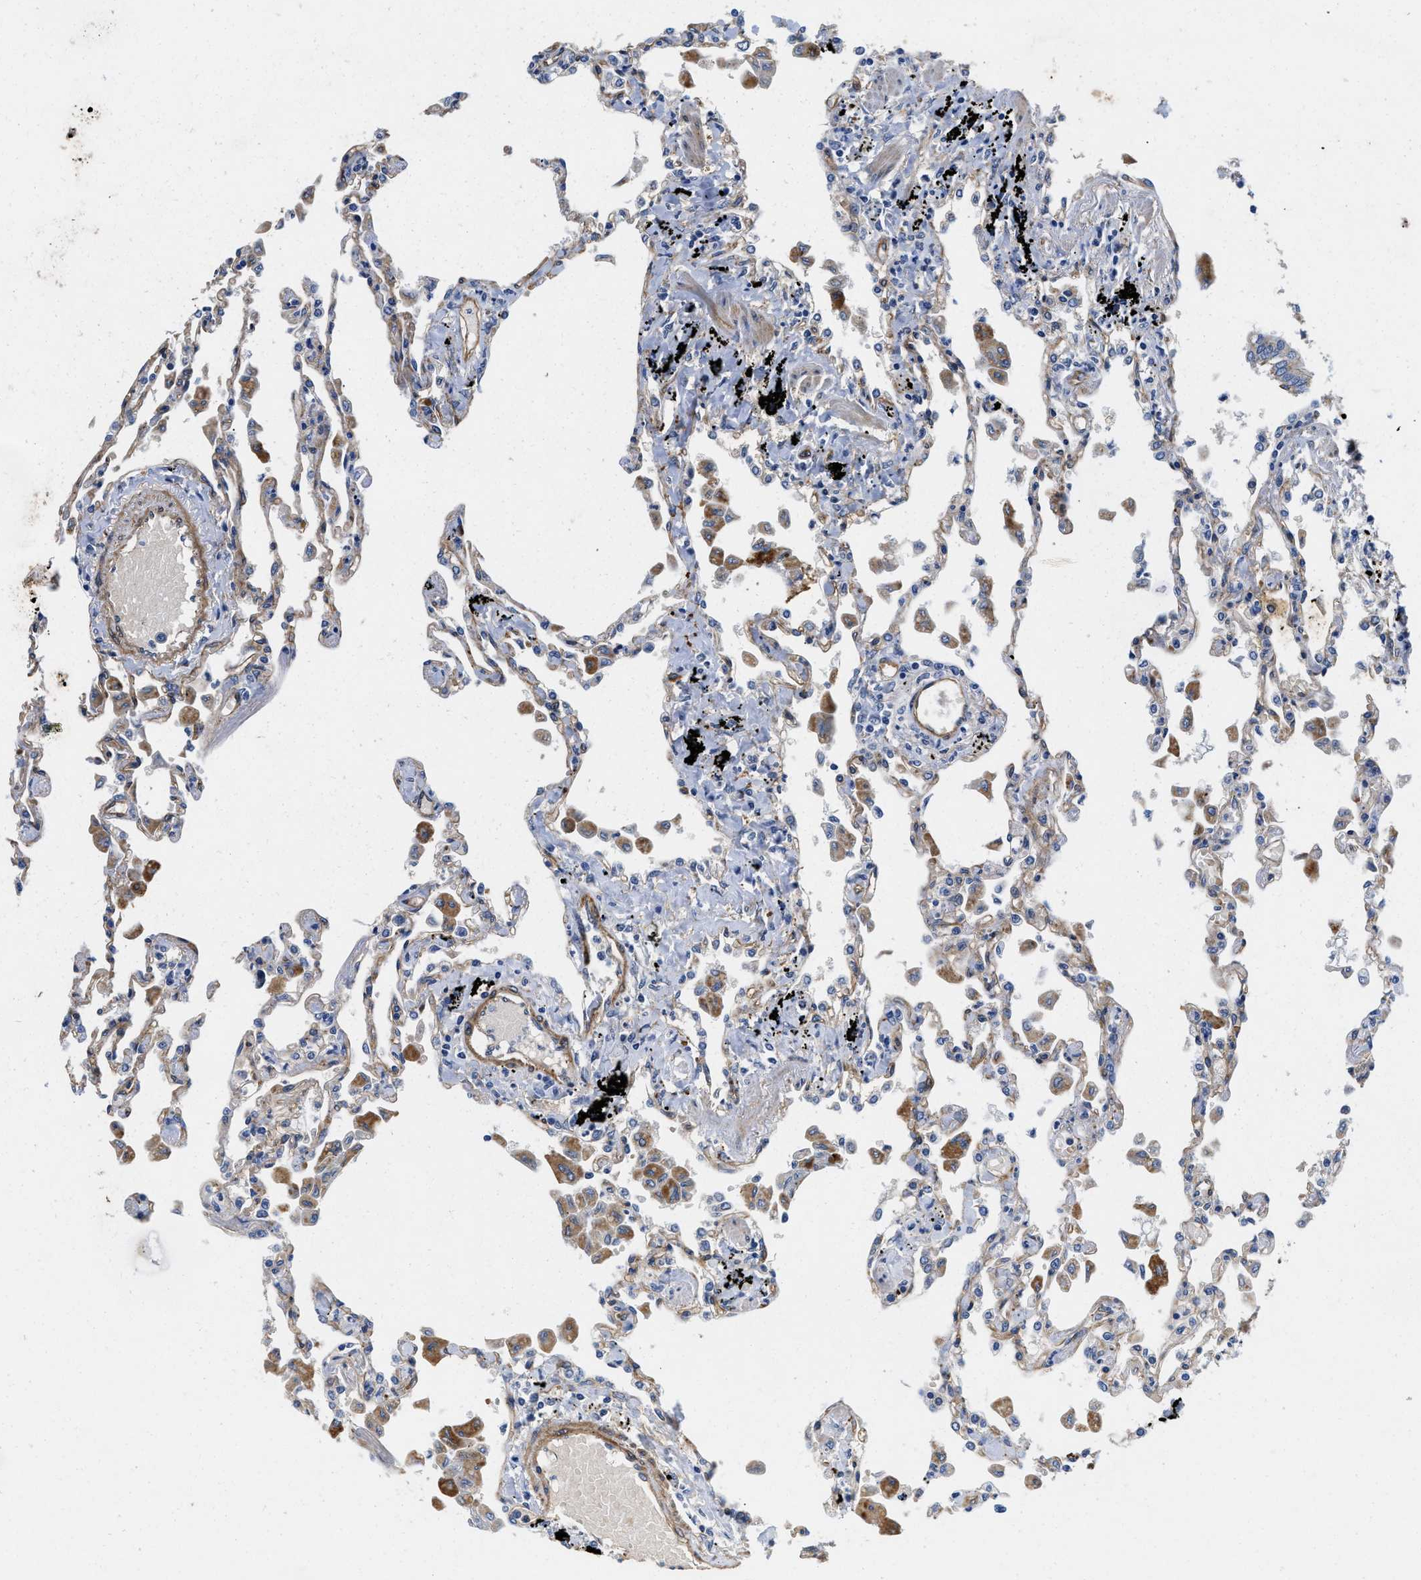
{"staining": {"intensity": "moderate", "quantity": "25%-75%", "location": "cytoplasmic/membranous"}, "tissue": "lung", "cell_type": "Alveolar cells", "image_type": "normal", "snomed": [{"axis": "morphology", "description": "Normal tissue, NOS"}, {"axis": "topography", "description": "Bronchus"}, {"axis": "topography", "description": "Lung"}], "caption": "Immunohistochemistry (IHC) of benign lung shows medium levels of moderate cytoplasmic/membranous expression in approximately 25%-75% of alveolar cells.", "gene": "RAPH1", "patient": {"sex": "female", "age": 49}}